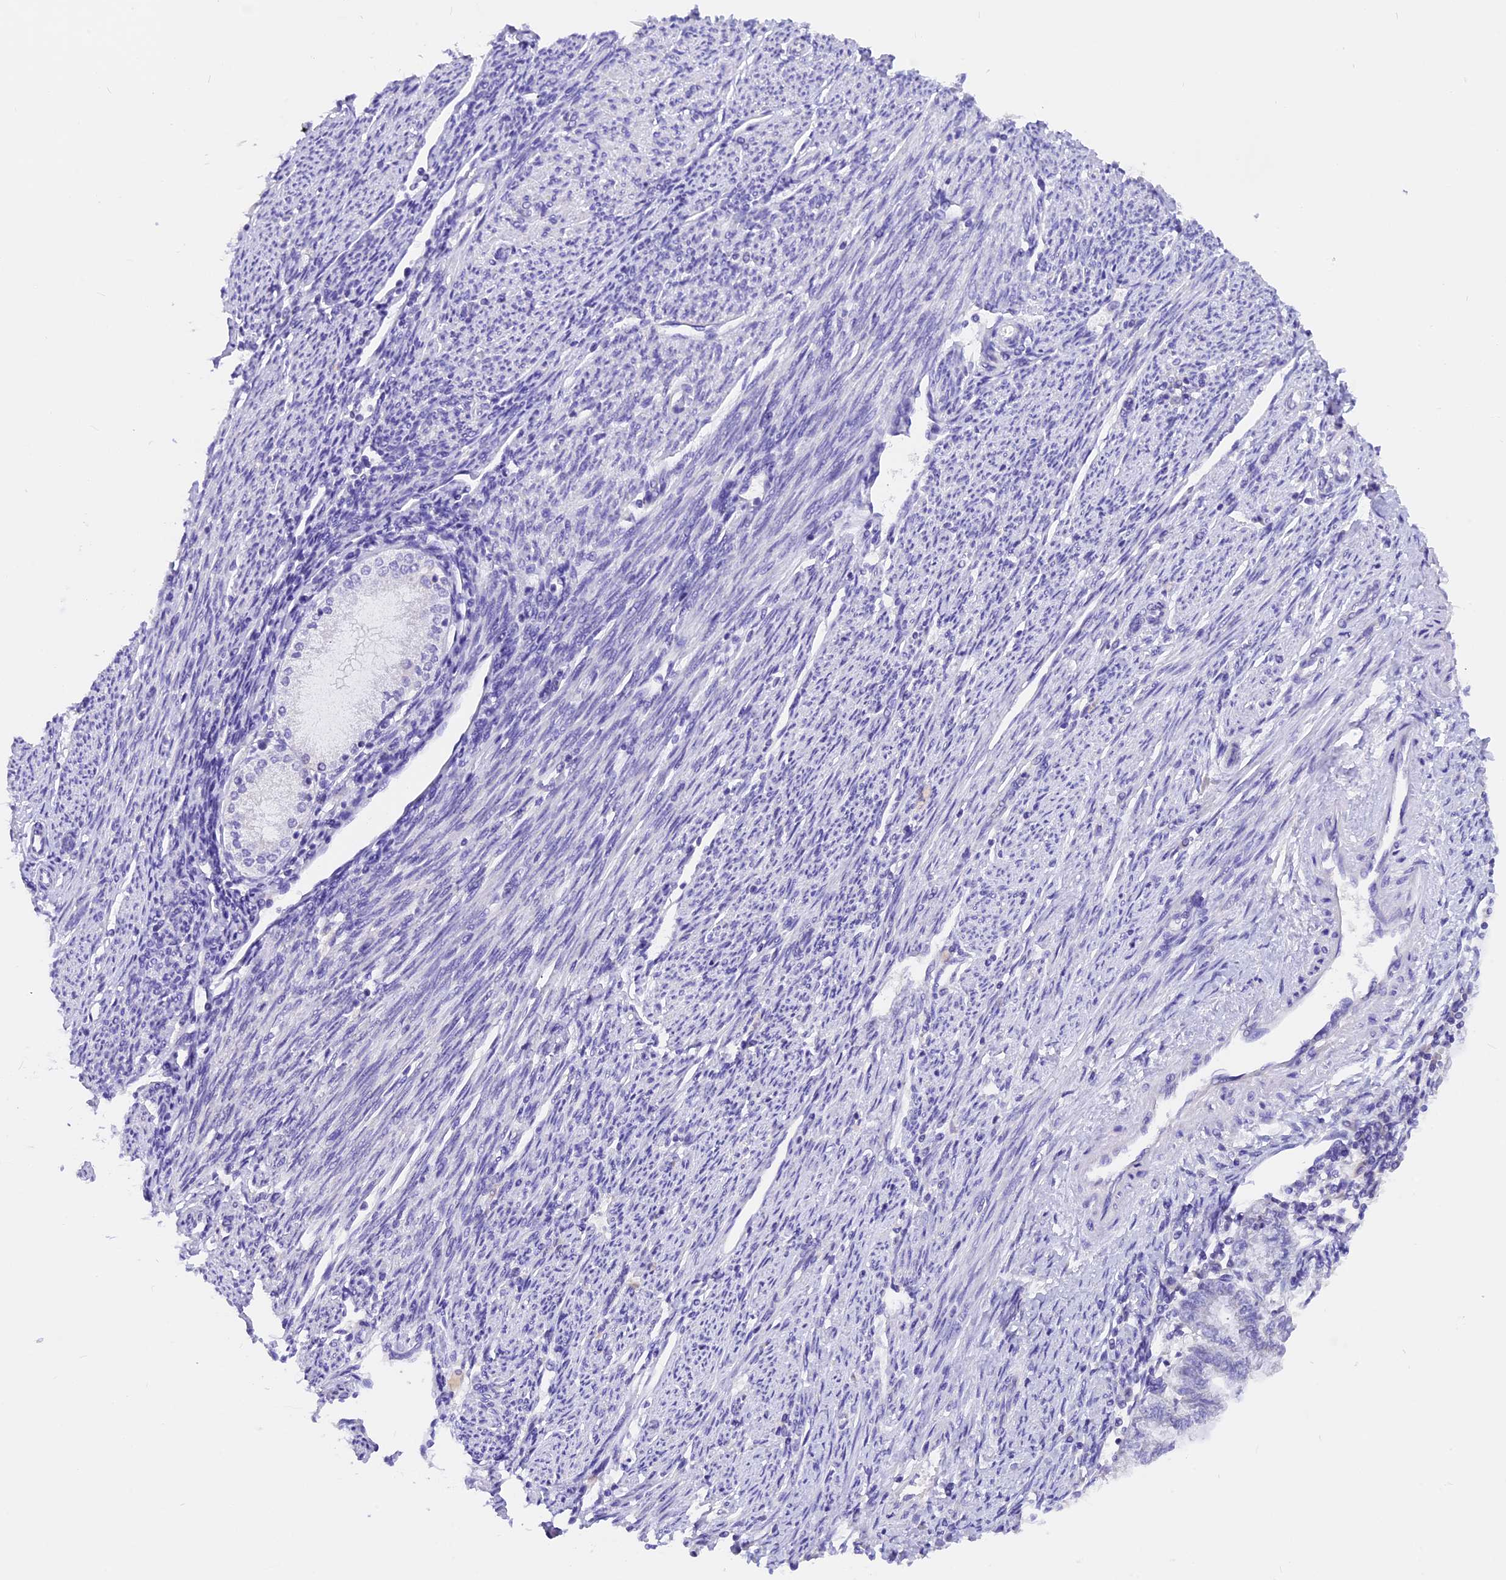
{"staining": {"intensity": "negative", "quantity": "none", "location": "none"}, "tissue": "endometrial cancer", "cell_type": "Tumor cells", "image_type": "cancer", "snomed": [{"axis": "morphology", "description": "Adenocarcinoma, NOS"}, {"axis": "topography", "description": "Endometrium"}], "caption": "The image reveals no staining of tumor cells in adenocarcinoma (endometrial).", "gene": "AP3B2", "patient": {"sex": "female", "age": 79}}